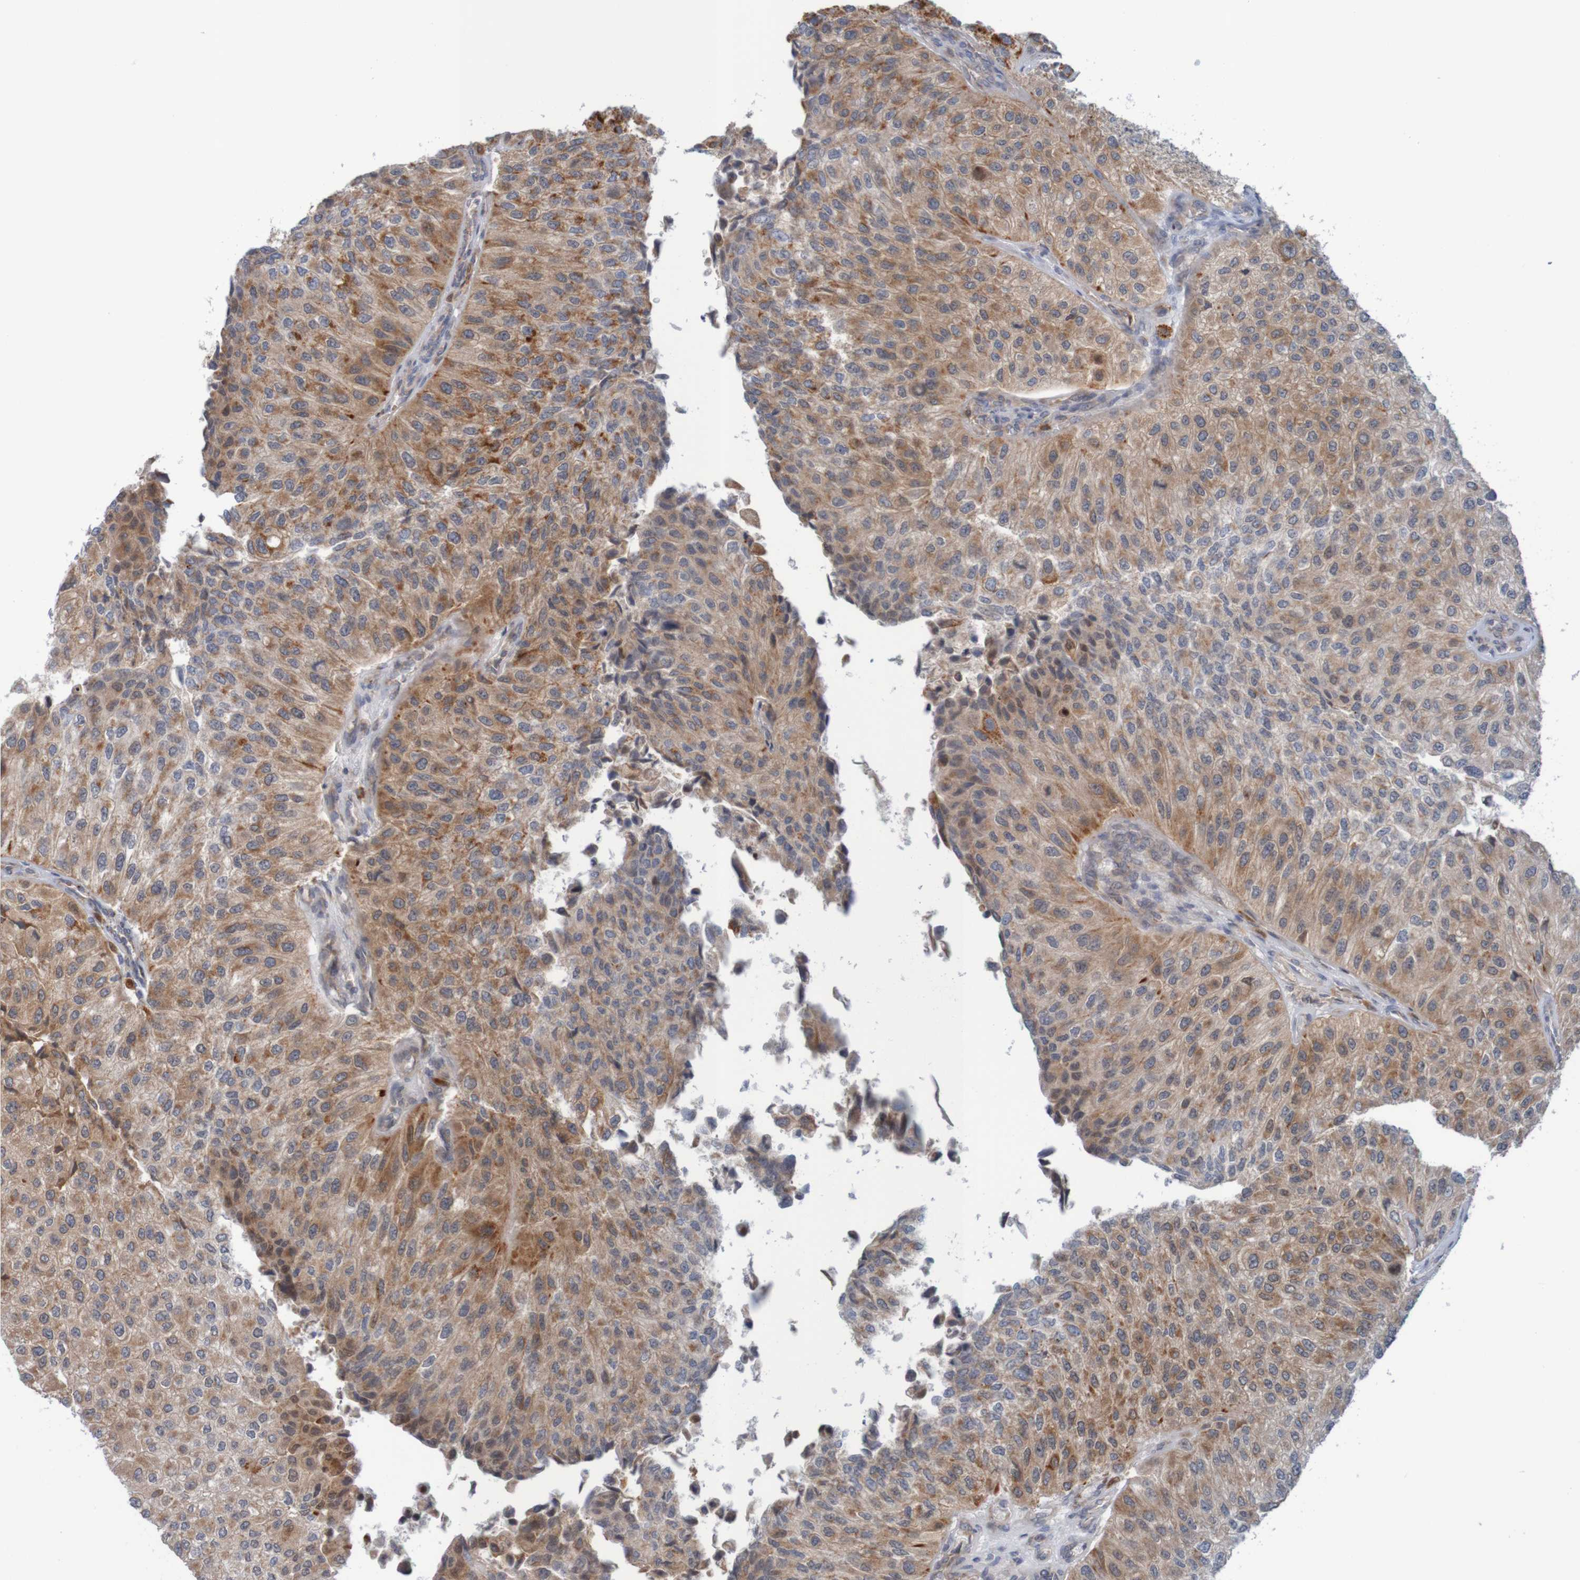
{"staining": {"intensity": "strong", "quantity": ">75%", "location": "cytoplasmic/membranous"}, "tissue": "urothelial cancer", "cell_type": "Tumor cells", "image_type": "cancer", "snomed": [{"axis": "morphology", "description": "Urothelial carcinoma, High grade"}, {"axis": "topography", "description": "Kidney"}, {"axis": "topography", "description": "Urinary bladder"}], "caption": "A brown stain labels strong cytoplasmic/membranous expression of a protein in human urothelial carcinoma (high-grade) tumor cells.", "gene": "NAV2", "patient": {"sex": "male", "age": 77}}